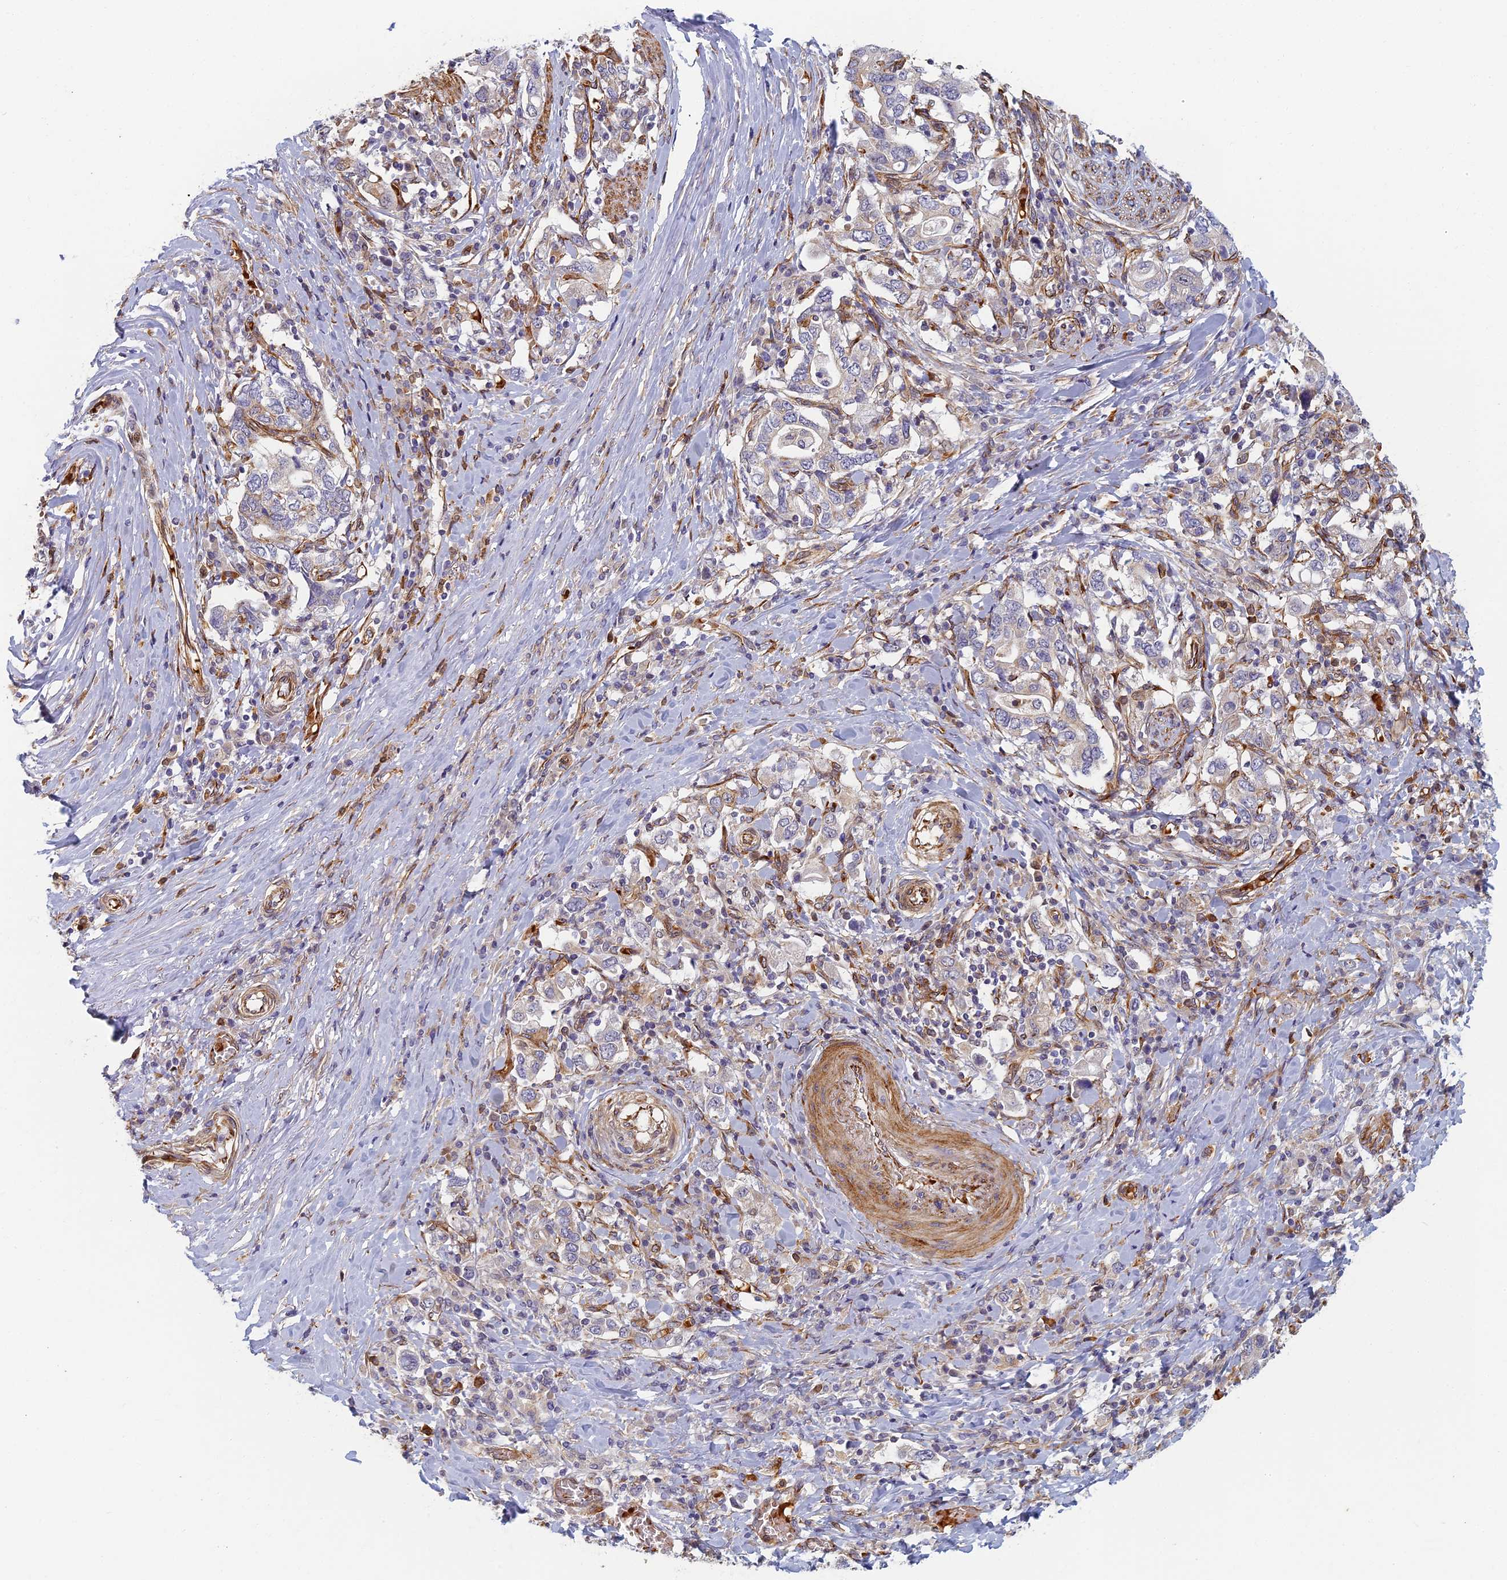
{"staining": {"intensity": "negative", "quantity": "none", "location": "none"}, "tissue": "stomach cancer", "cell_type": "Tumor cells", "image_type": "cancer", "snomed": [{"axis": "morphology", "description": "Adenocarcinoma, NOS"}, {"axis": "topography", "description": "Stomach, upper"}, {"axis": "topography", "description": "Stomach"}], "caption": "High power microscopy micrograph of an immunohistochemistry (IHC) image of stomach adenocarcinoma, revealing no significant staining in tumor cells.", "gene": "ABCB10", "patient": {"sex": "male", "age": 62}}